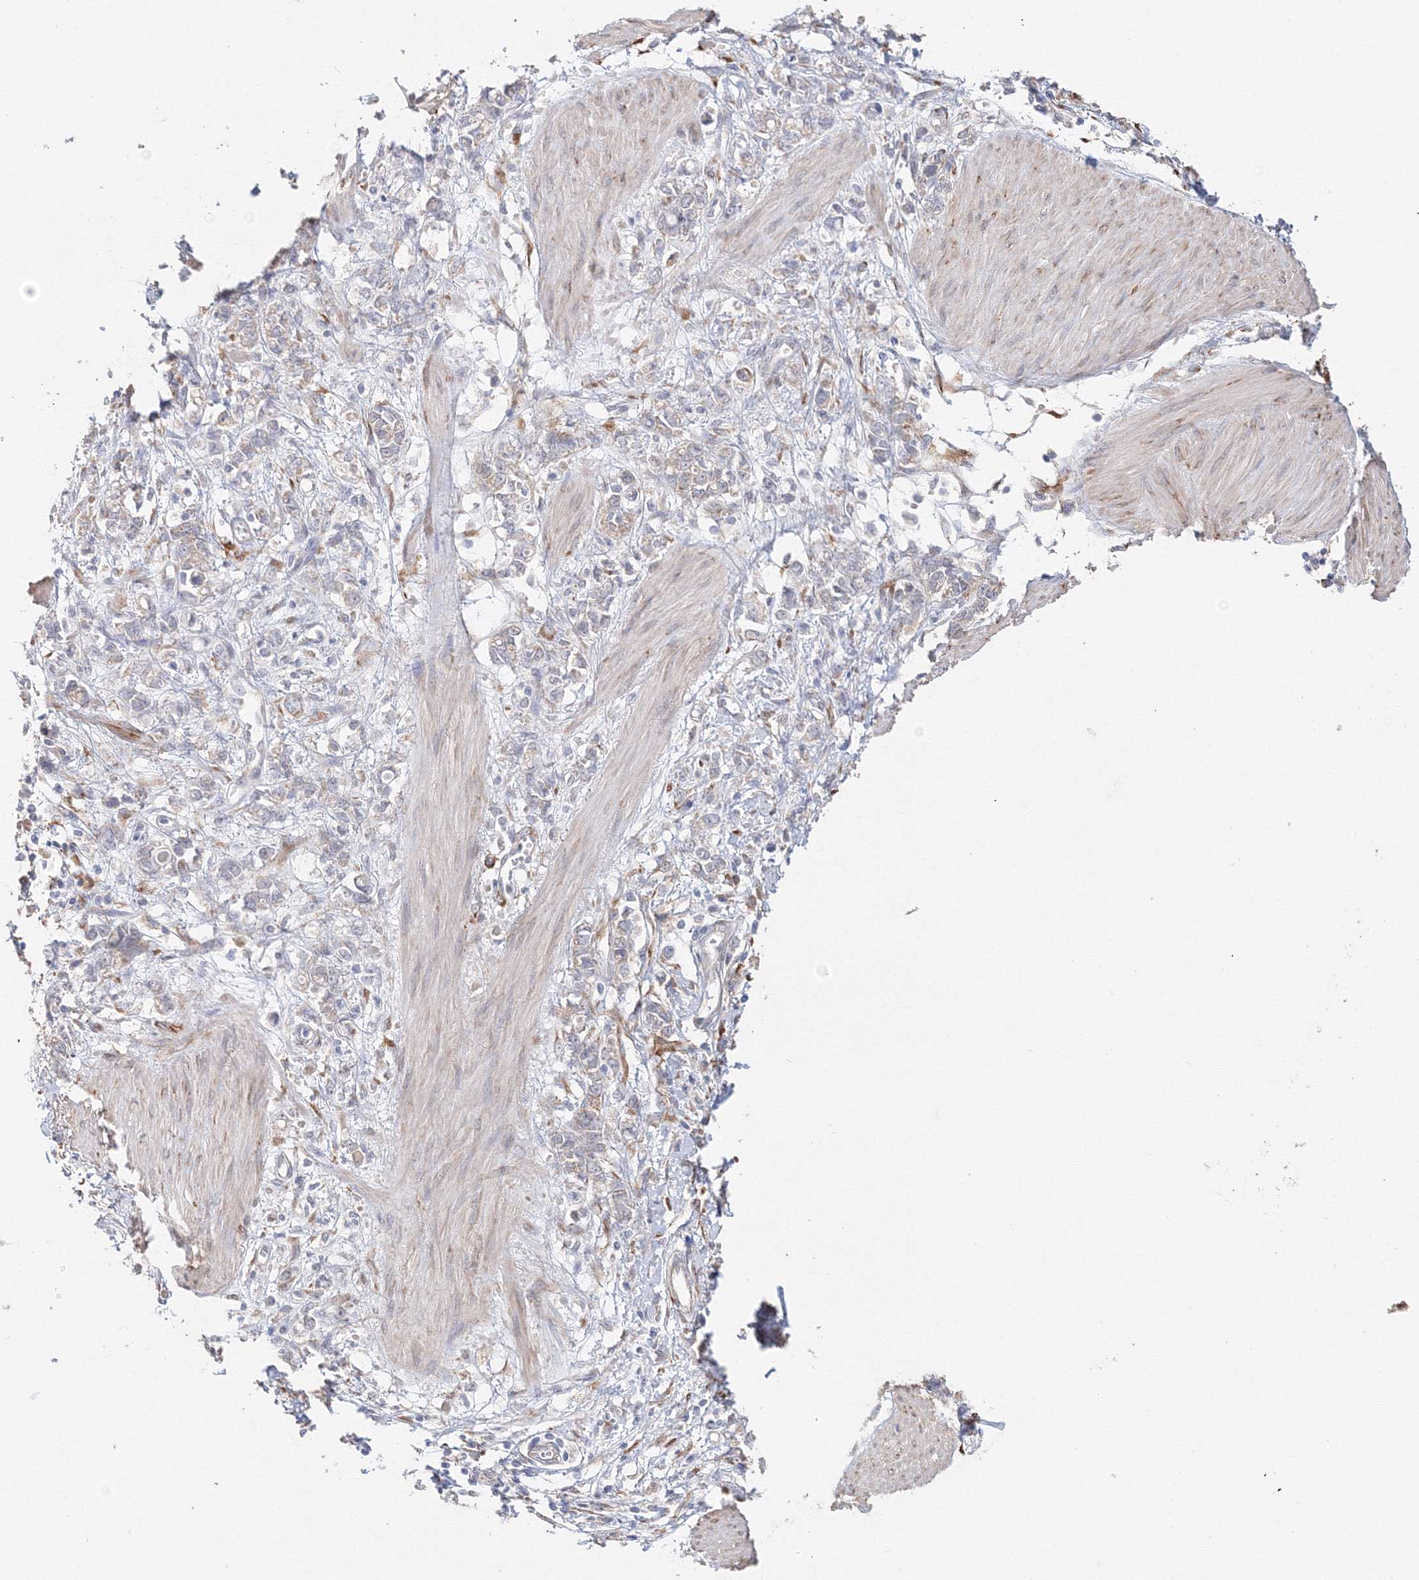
{"staining": {"intensity": "moderate", "quantity": "<25%", "location": "cytoplasmic/membranous"}, "tissue": "stomach cancer", "cell_type": "Tumor cells", "image_type": "cancer", "snomed": [{"axis": "morphology", "description": "Adenocarcinoma, NOS"}, {"axis": "topography", "description": "Stomach"}], "caption": "High-power microscopy captured an immunohistochemistry image of adenocarcinoma (stomach), revealing moderate cytoplasmic/membranous positivity in about <25% of tumor cells.", "gene": "DHRS12", "patient": {"sex": "female", "age": 76}}